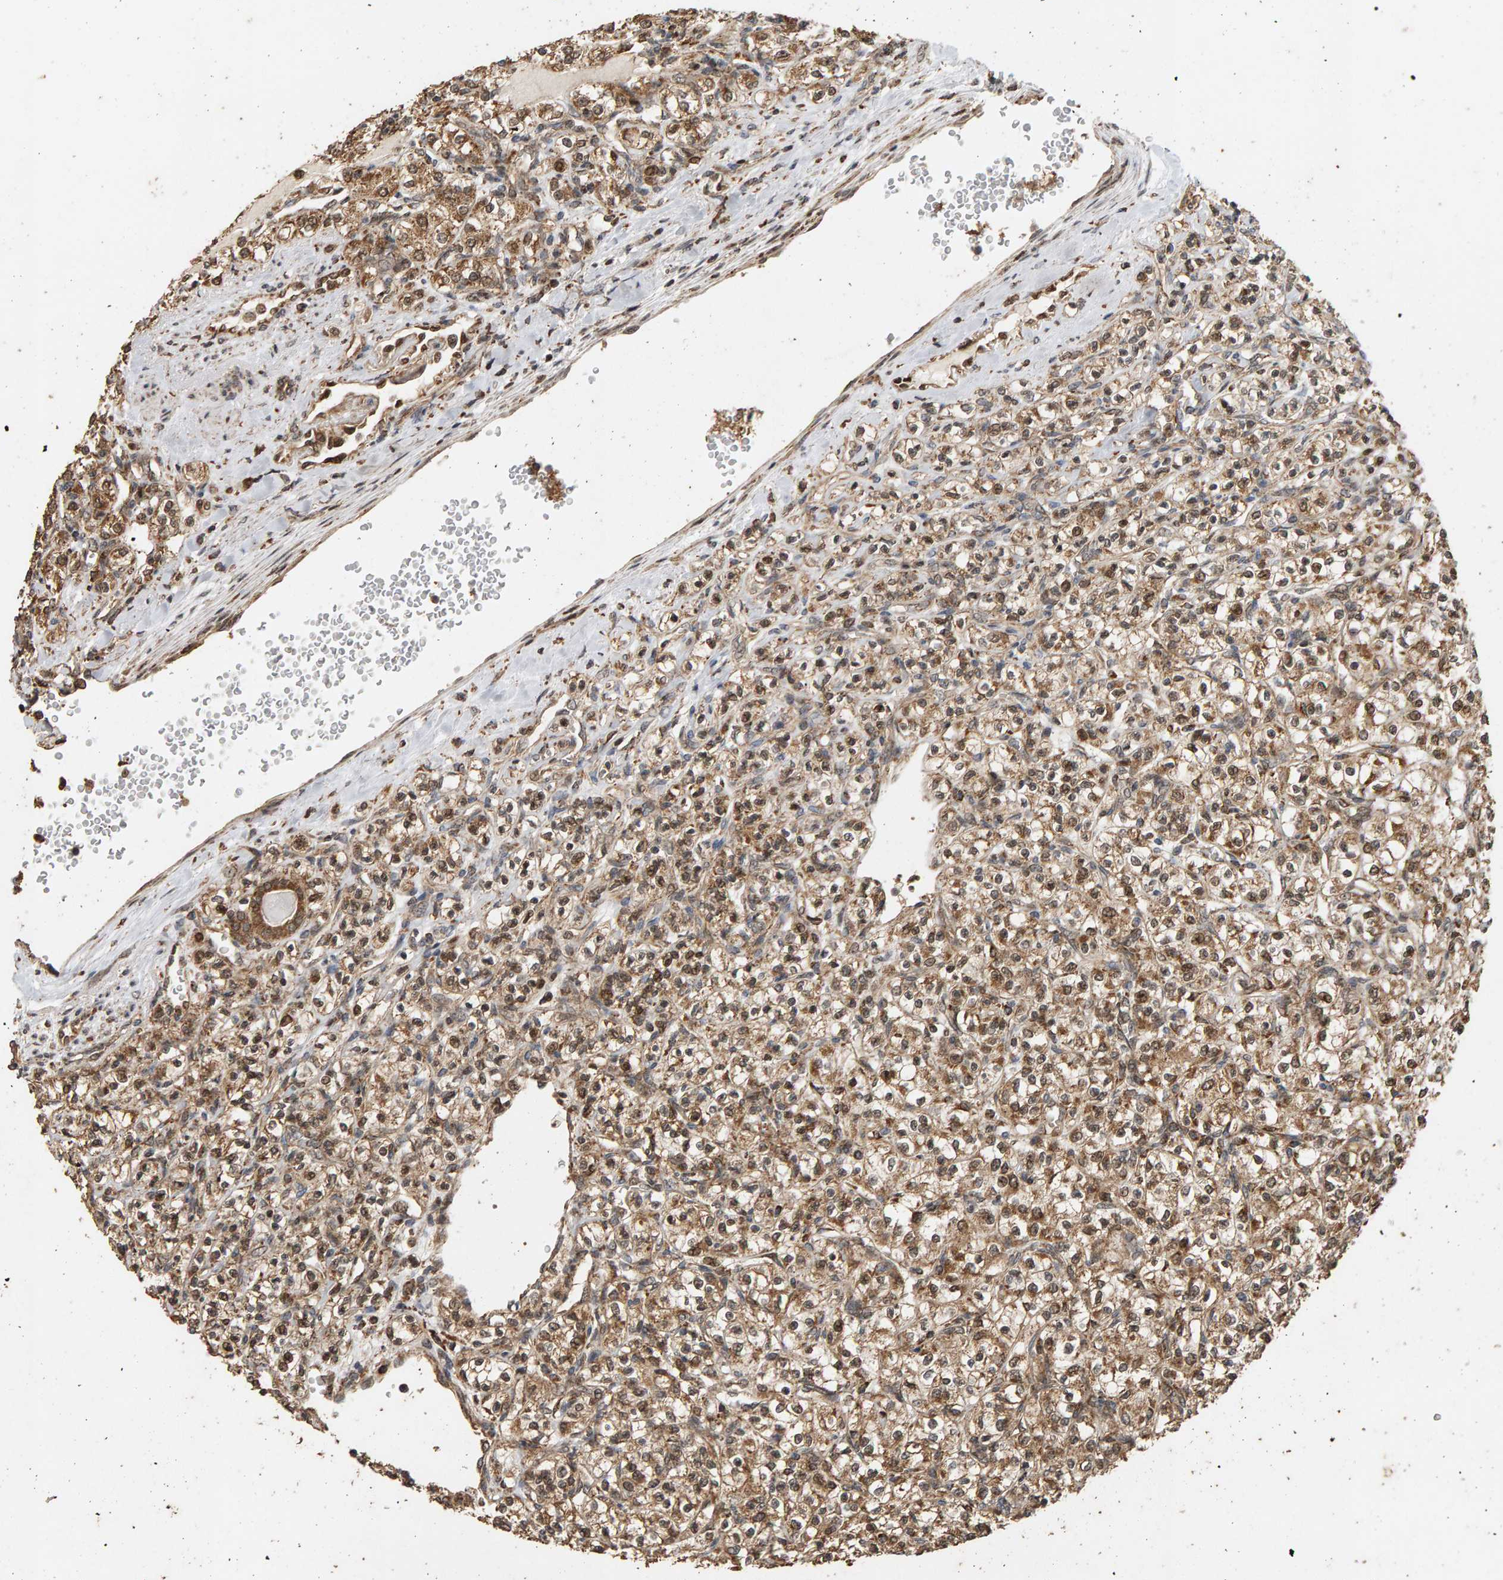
{"staining": {"intensity": "moderate", "quantity": ">75%", "location": "cytoplasmic/membranous,nuclear"}, "tissue": "renal cancer", "cell_type": "Tumor cells", "image_type": "cancer", "snomed": [{"axis": "morphology", "description": "Adenocarcinoma, NOS"}, {"axis": "topography", "description": "Kidney"}], "caption": "Brown immunohistochemical staining in renal cancer (adenocarcinoma) demonstrates moderate cytoplasmic/membranous and nuclear positivity in approximately >75% of tumor cells.", "gene": "GSTK1", "patient": {"sex": "male", "age": 77}}